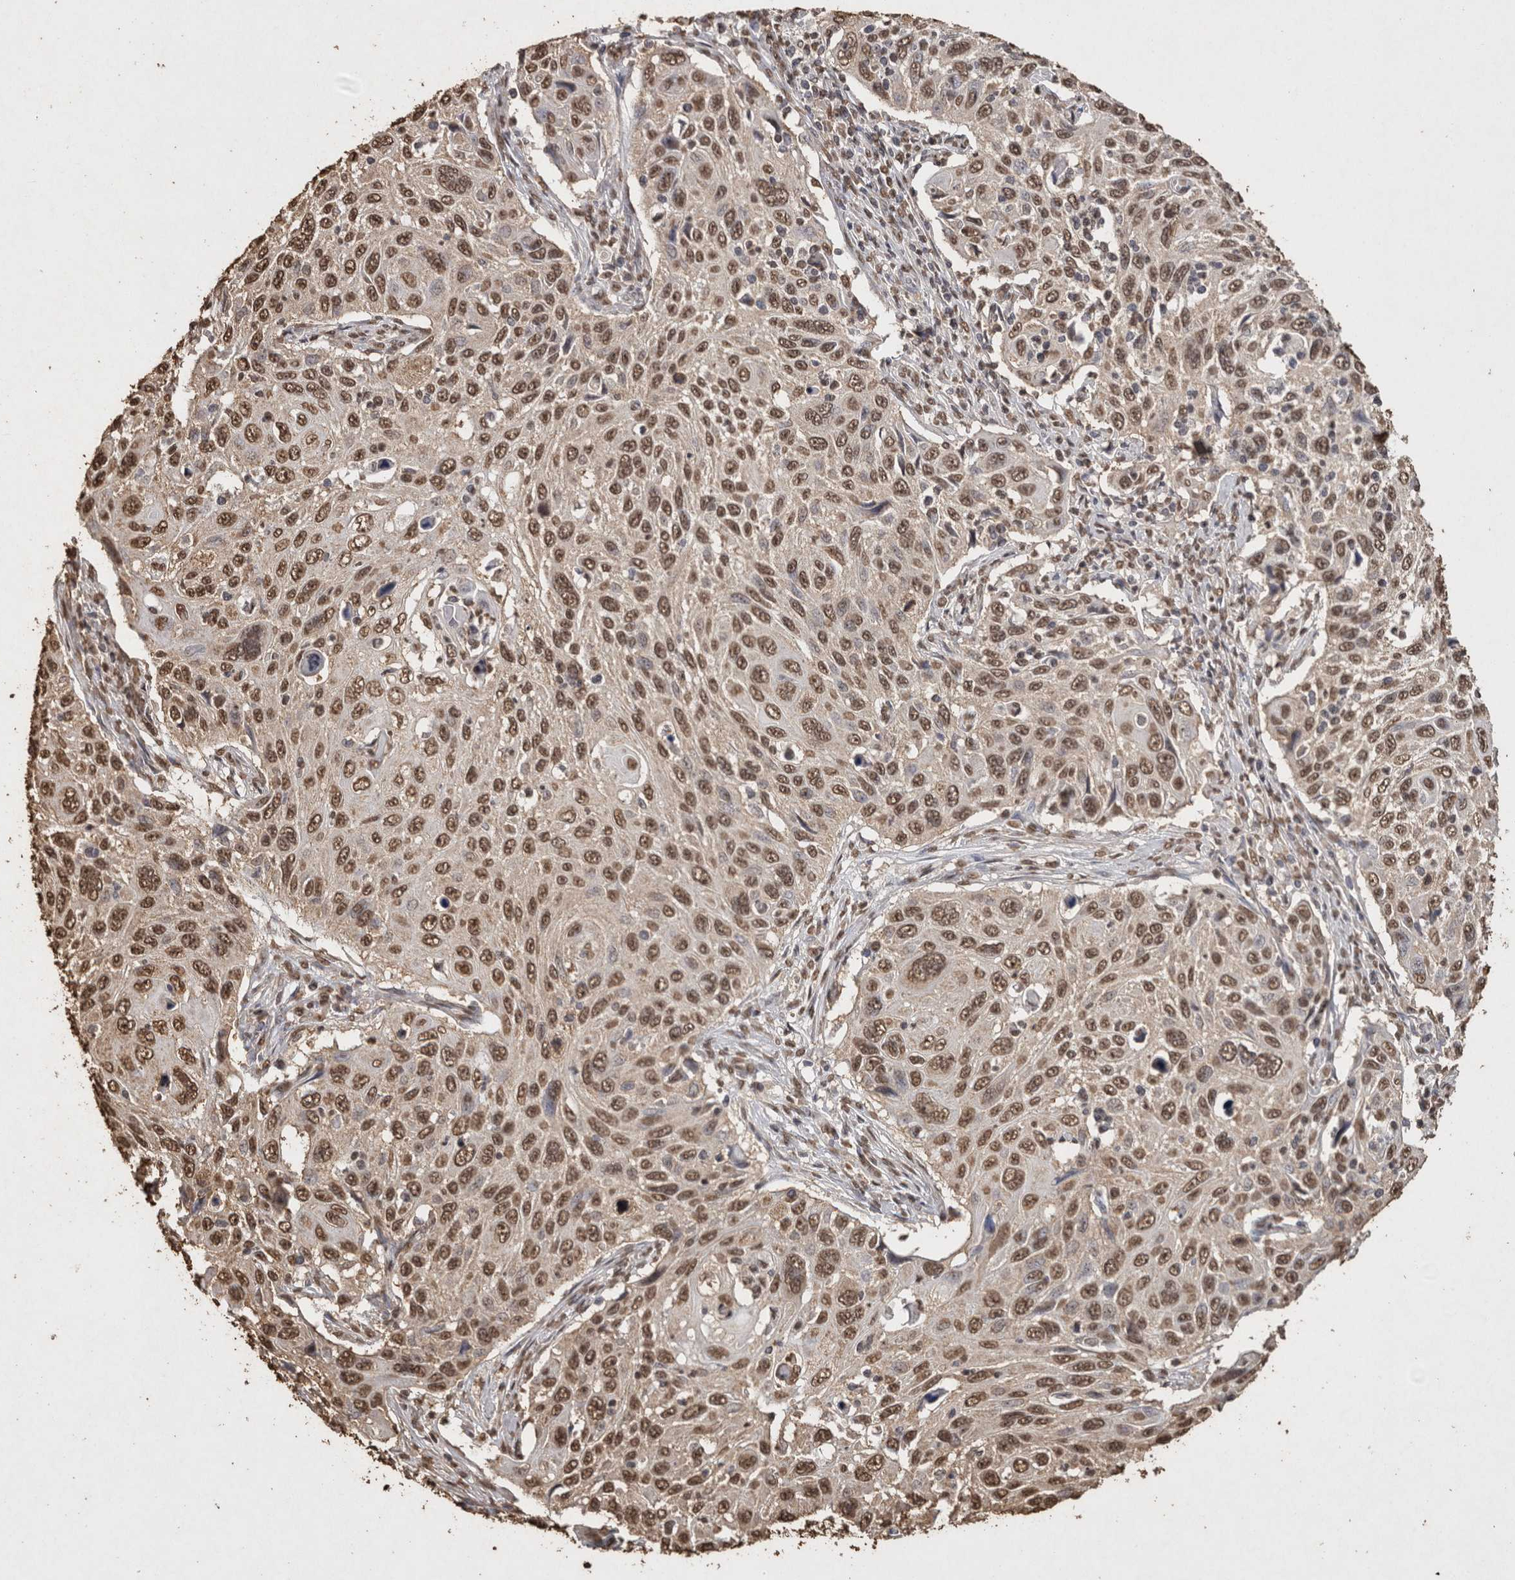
{"staining": {"intensity": "moderate", "quantity": ">75%", "location": "nuclear"}, "tissue": "cervical cancer", "cell_type": "Tumor cells", "image_type": "cancer", "snomed": [{"axis": "morphology", "description": "Squamous cell carcinoma, NOS"}, {"axis": "topography", "description": "Cervix"}], "caption": "Tumor cells show medium levels of moderate nuclear staining in approximately >75% of cells in human cervical cancer (squamous cell carcinoma).", "gene": "FSTL3", "patient": {"sex": "female", "age": 70}}